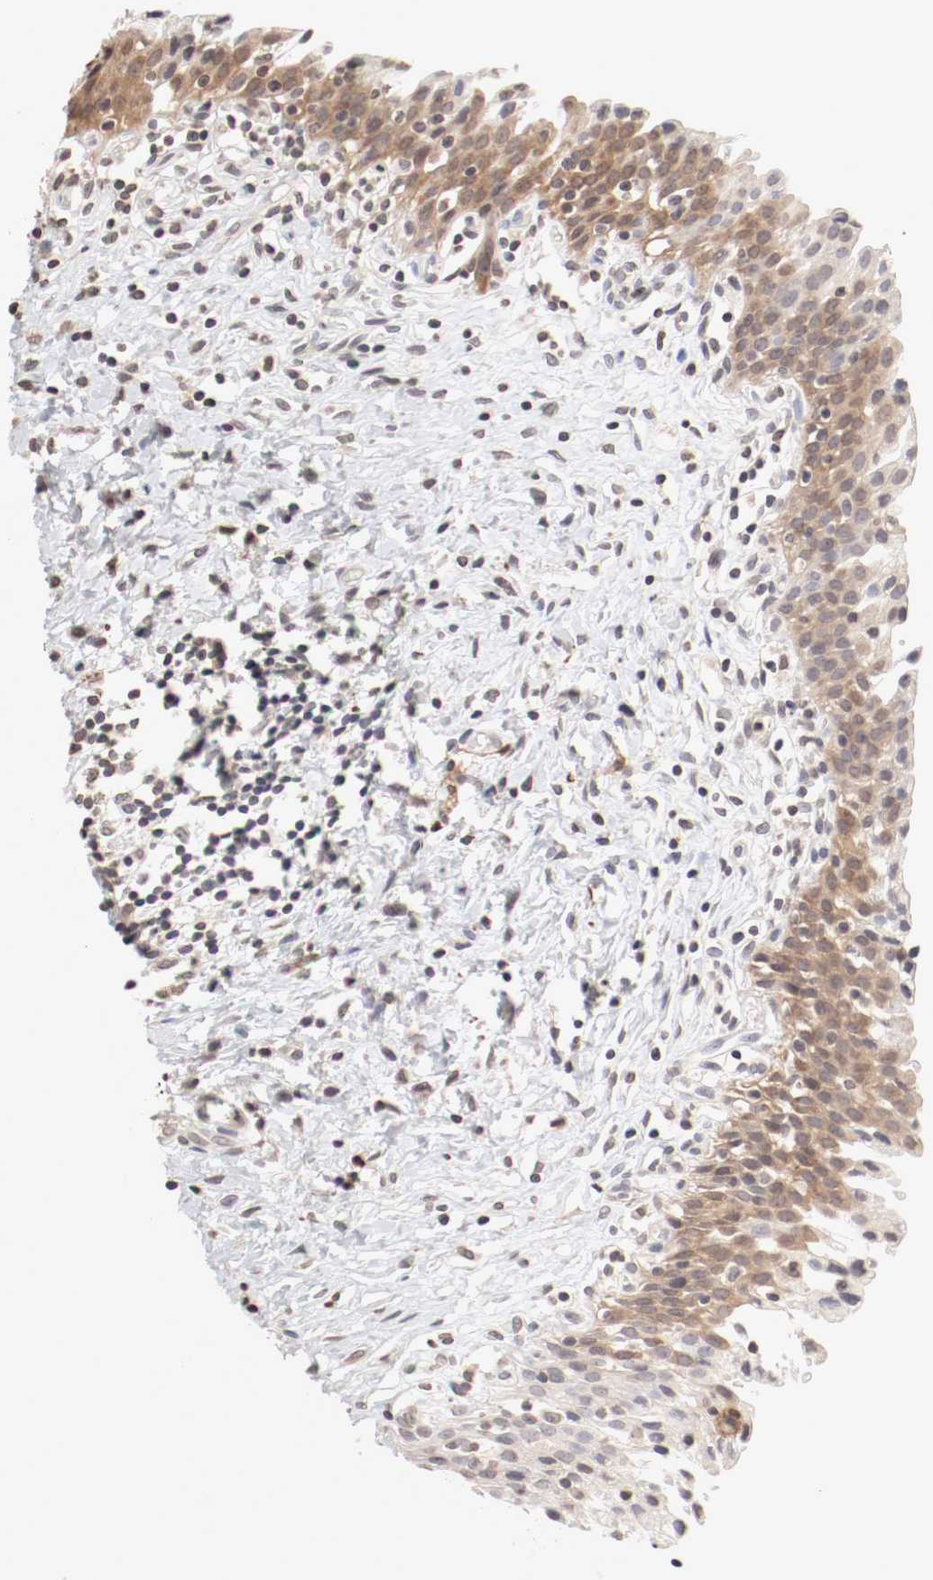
{"staining": {"intensity": "weak", "quantity": ">75%", "location": "cytoplasmic/membranous,nuclear"}, "tissue": "urinary bladder", "cell_type": "Urothelial cells", "image_type": "normal", "snomed": [{"axis": "morphology", "description": "Normal tissue, NOS"}, {"axis": "topography", "description": "Urinary bladder"}], "caption": "High-power microscopy captured an immunohistochemistry (IHC) image of unremarkable urinary bladder, revealing weak cytoplasmic/membranous,nuclear staining in about >75% of urothelial cells.", "gene": "WASL", "patient": {"sex": "male", "age": 51}}